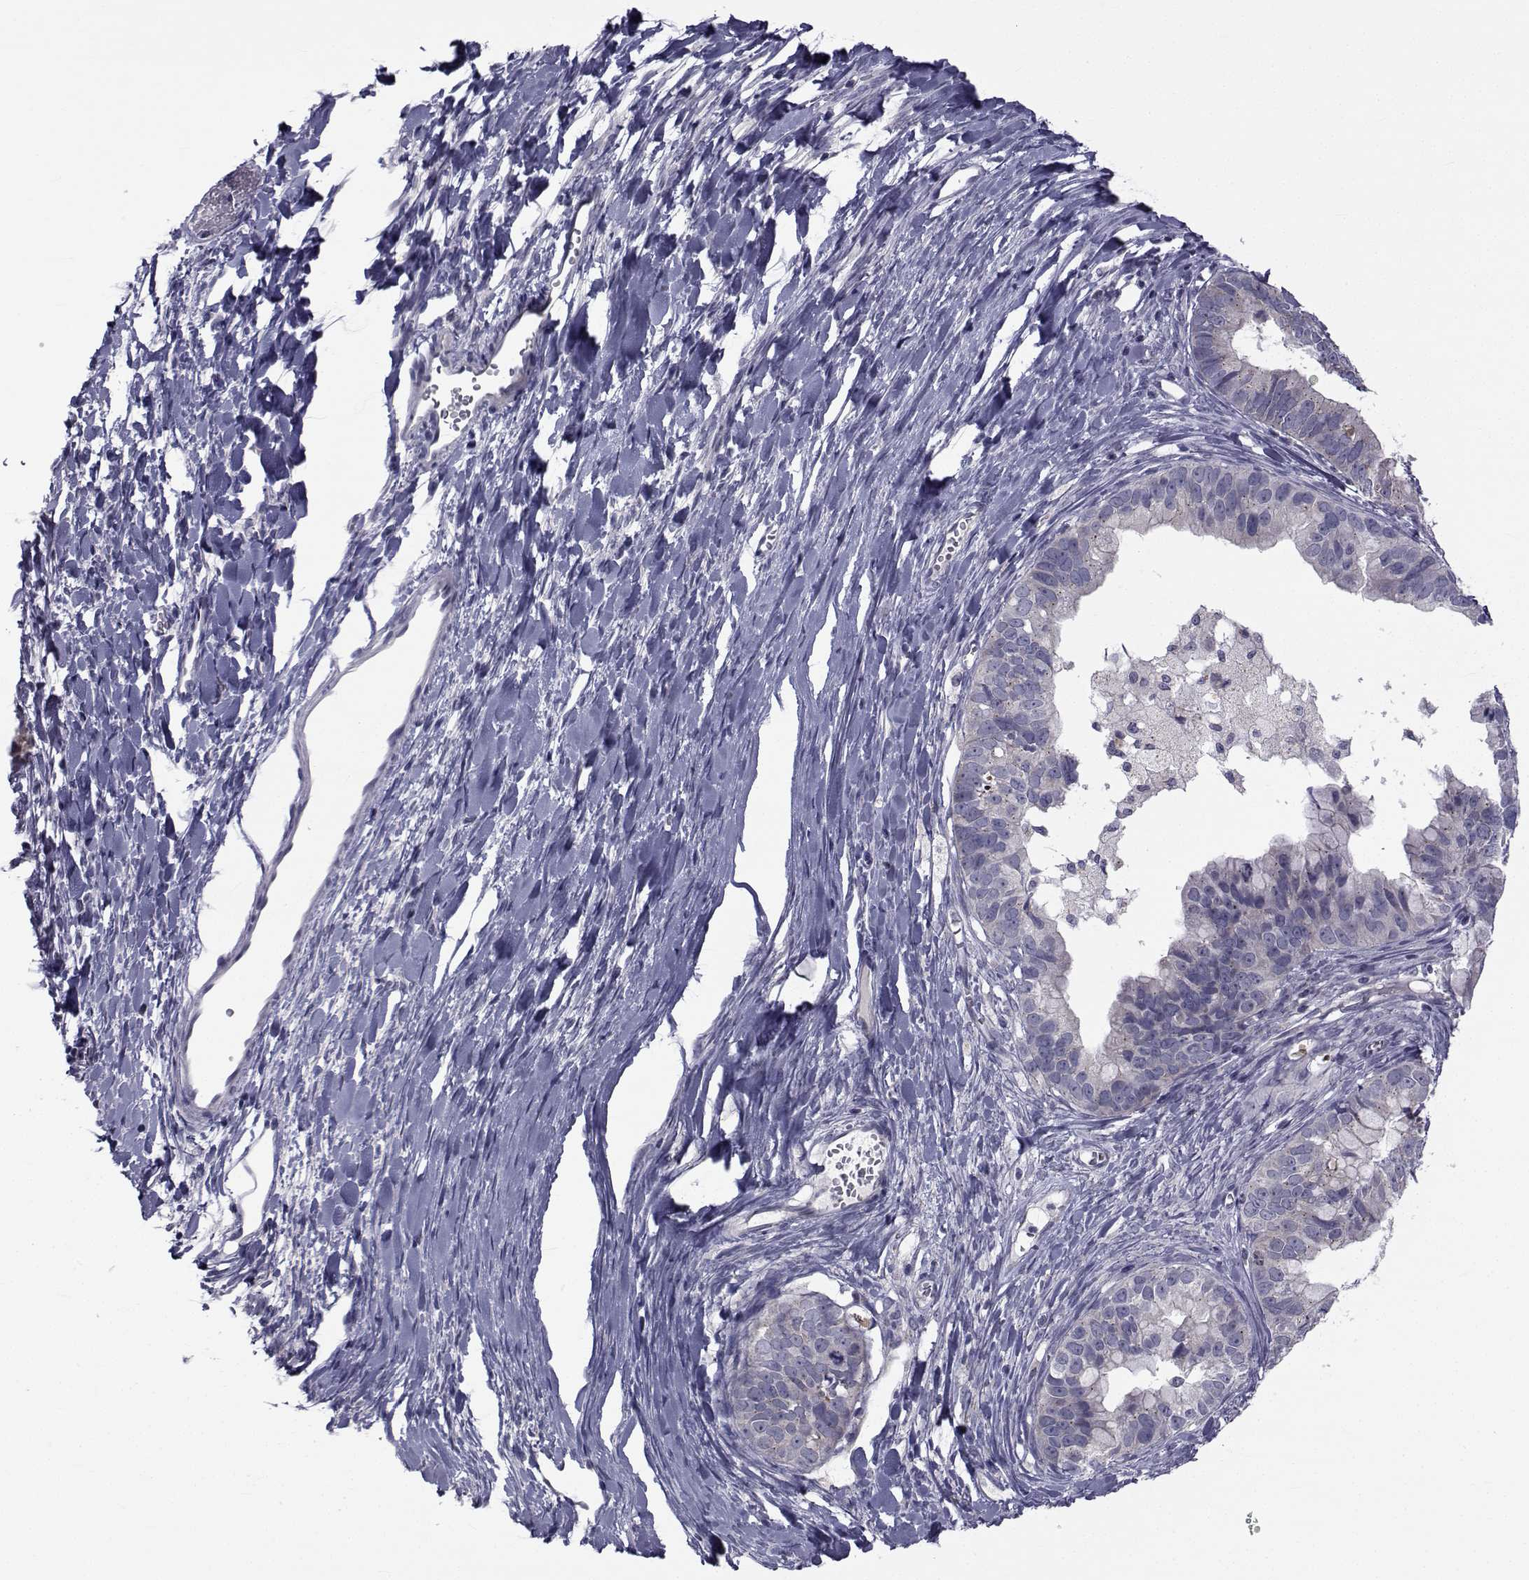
{"staining": {"intensity": "negative", "quantity": "none", "location": "none"}, "tissue": "ovarian cancer", "cell_type": "Tumor cells", "image_type": "cancer", "snomed": [{"axis": "morphology", "description": "Cystadenocarcinoma, mucinous, NOS"}, {"axis": "topography", "description": "Ovary"}], "caption": "Image shows no significant protein expression in tumor cells of ovarian mucinous cystadenocarcinoma. The staining was performed using DAB (3,3'-diaminobenzidine) to visualize the protein expression in brown, while the nuclei were stained in blue with hematoxylin (Magnification: 20x).", "gene": "ANGPT1", "patient": {"sex": "female", "age": 76}}